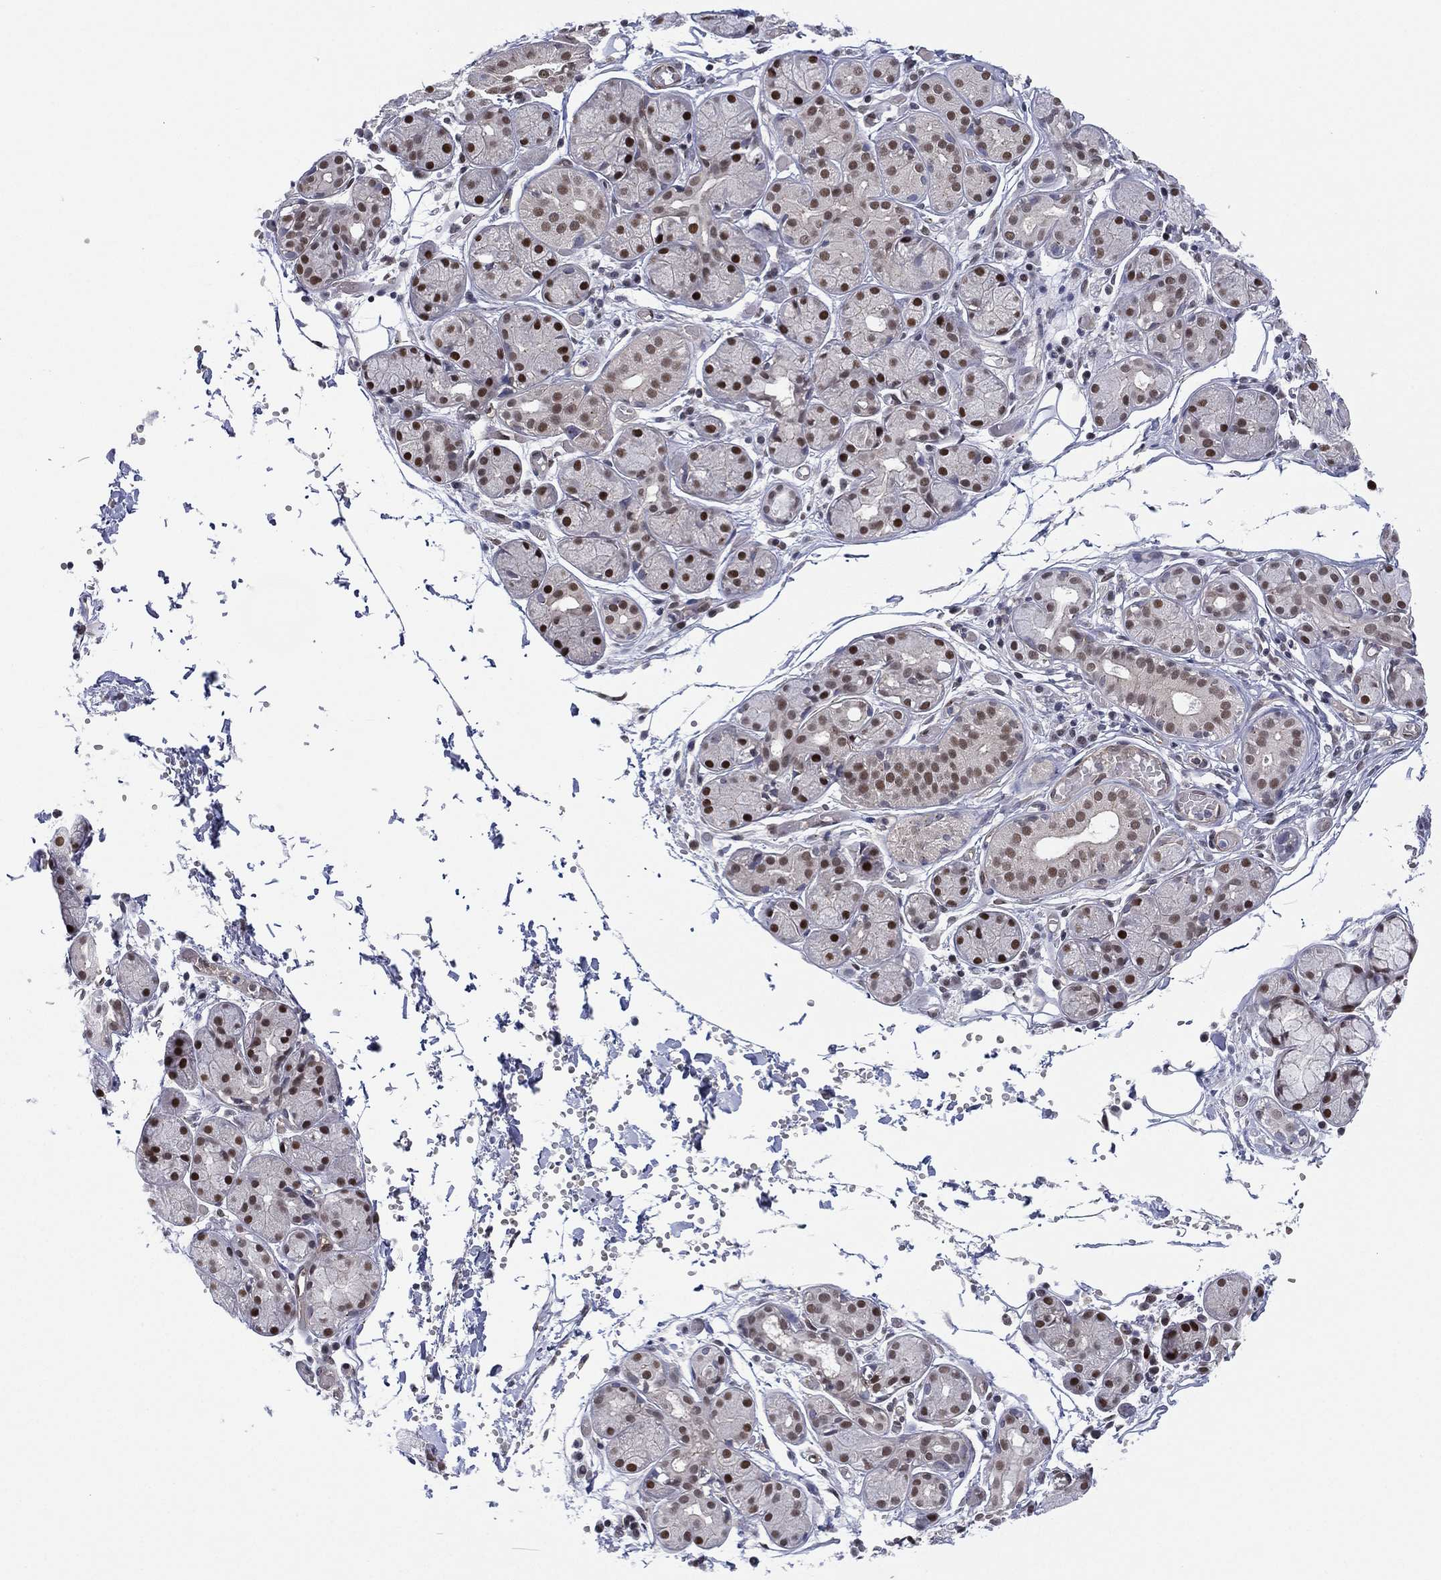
{"staining": {"intensity": "strong", "quantity": "25%-75%", "location": "nuclear"}, "tissue": "salivary gland", "cell_type": "Glandular cells", "image_type": "normal", "snomed": [{"axis": "morphology", "description": "Normal tissue, NOS"}, {"axis": "topography", "description": "Salivary gland"}, {"axis": "topography", "description": "Peripheral nerve tissue"}], "caption": "Protein expression analysis of normal salivary gland exhibits strong nuclear expression in about 25%-75% of glandular cells.", "gene": "GSE1", "patient": {"sex": "male", "age": 71}}